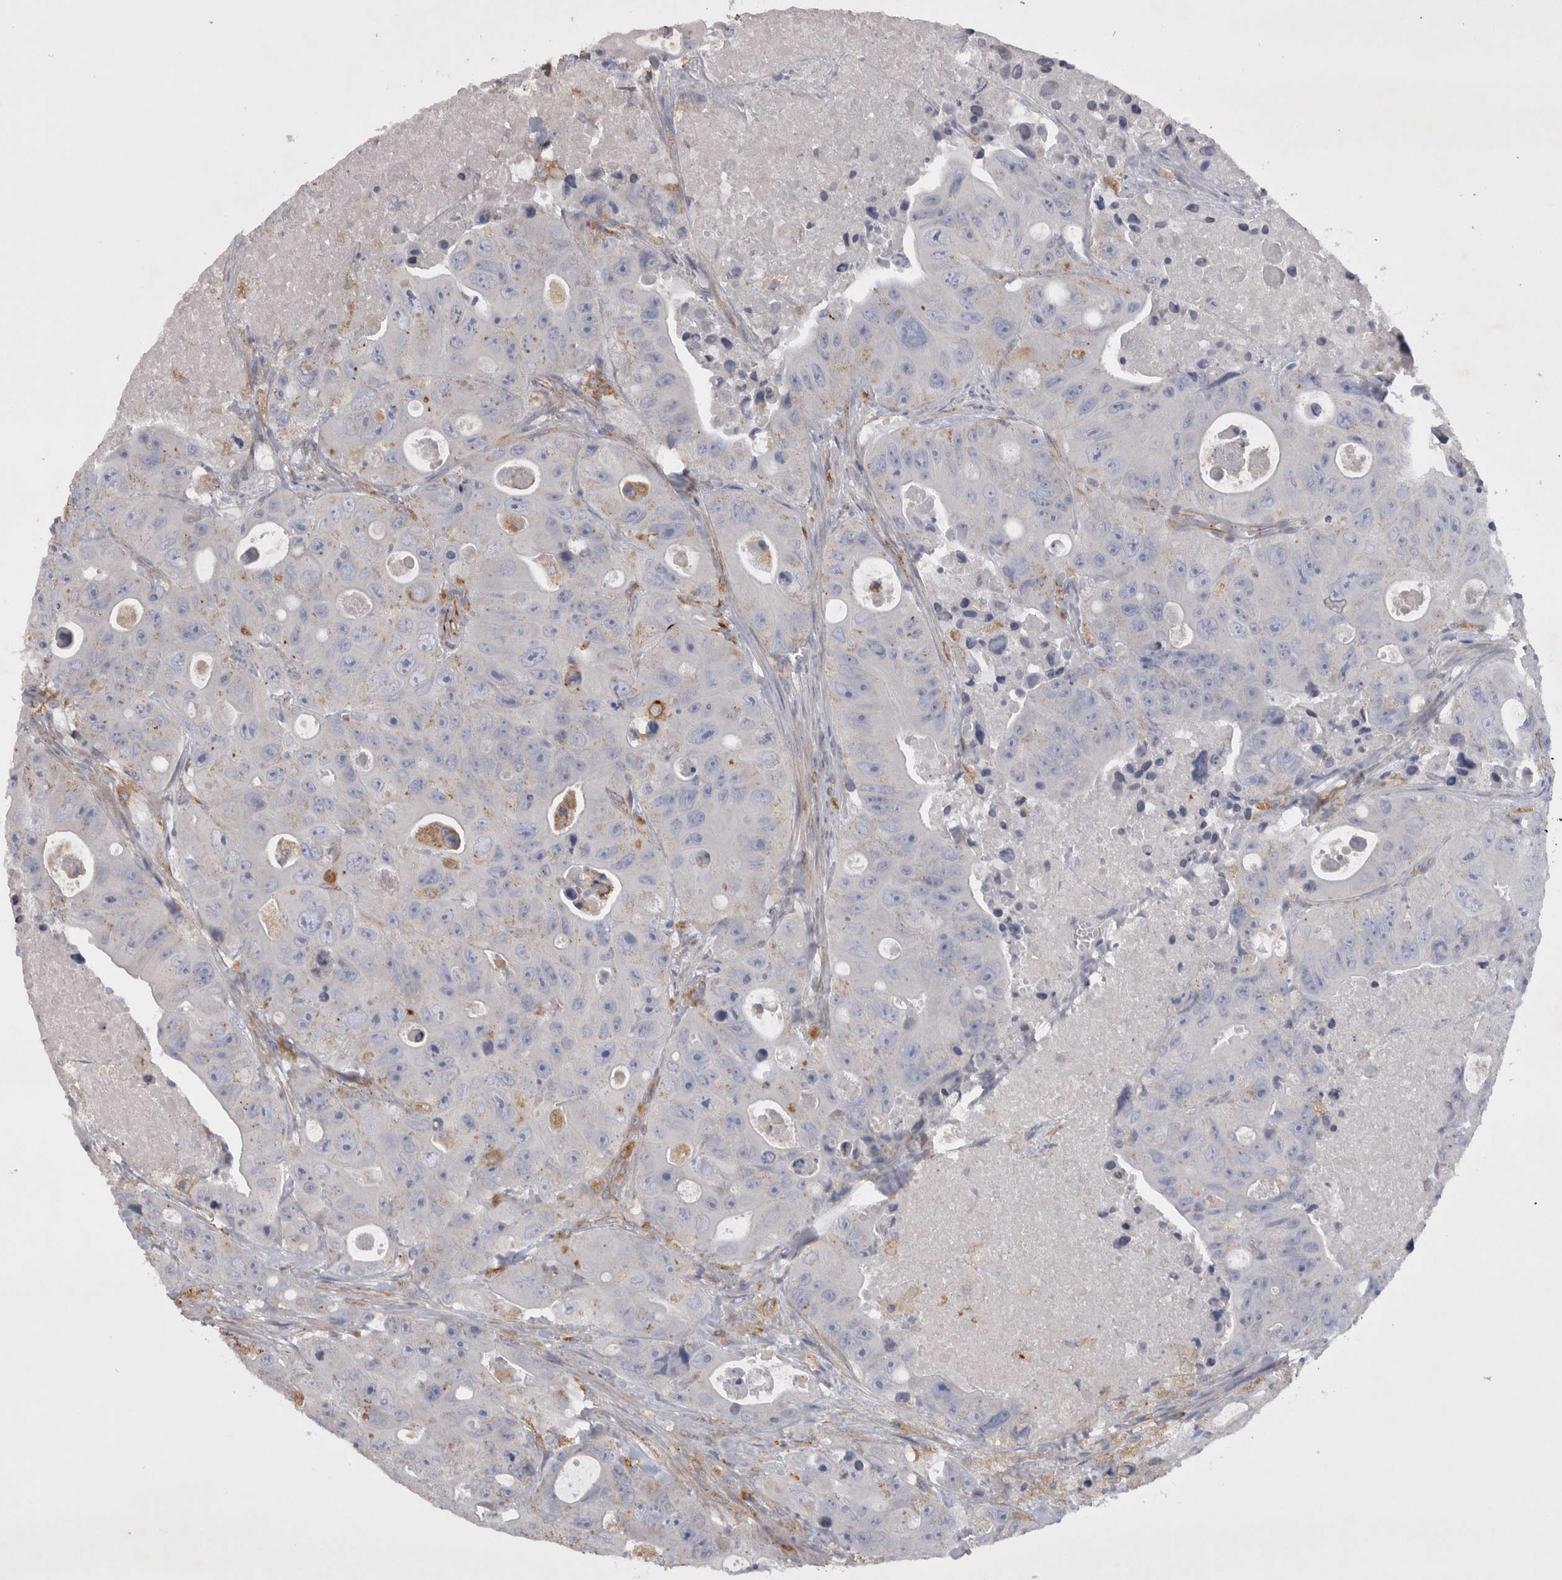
{"staining": {"intensity": "negative", "quantity": "none", "location": "none"}, "tissue": "colorectal cancer", "cell_type": "Tumor cells", "image_type": "cancer", "snomed": [{"axis": "morphology", "description": "Adenocarcinoma, NOS"}, {"axis": "topography", "description": "Colon"}], "caption": "Tumor cells show no significant positivity in colorectal cancer (adenocarcinoma).", "gene": "STRADB", "patient": {"sex": "female", "age": 46}}